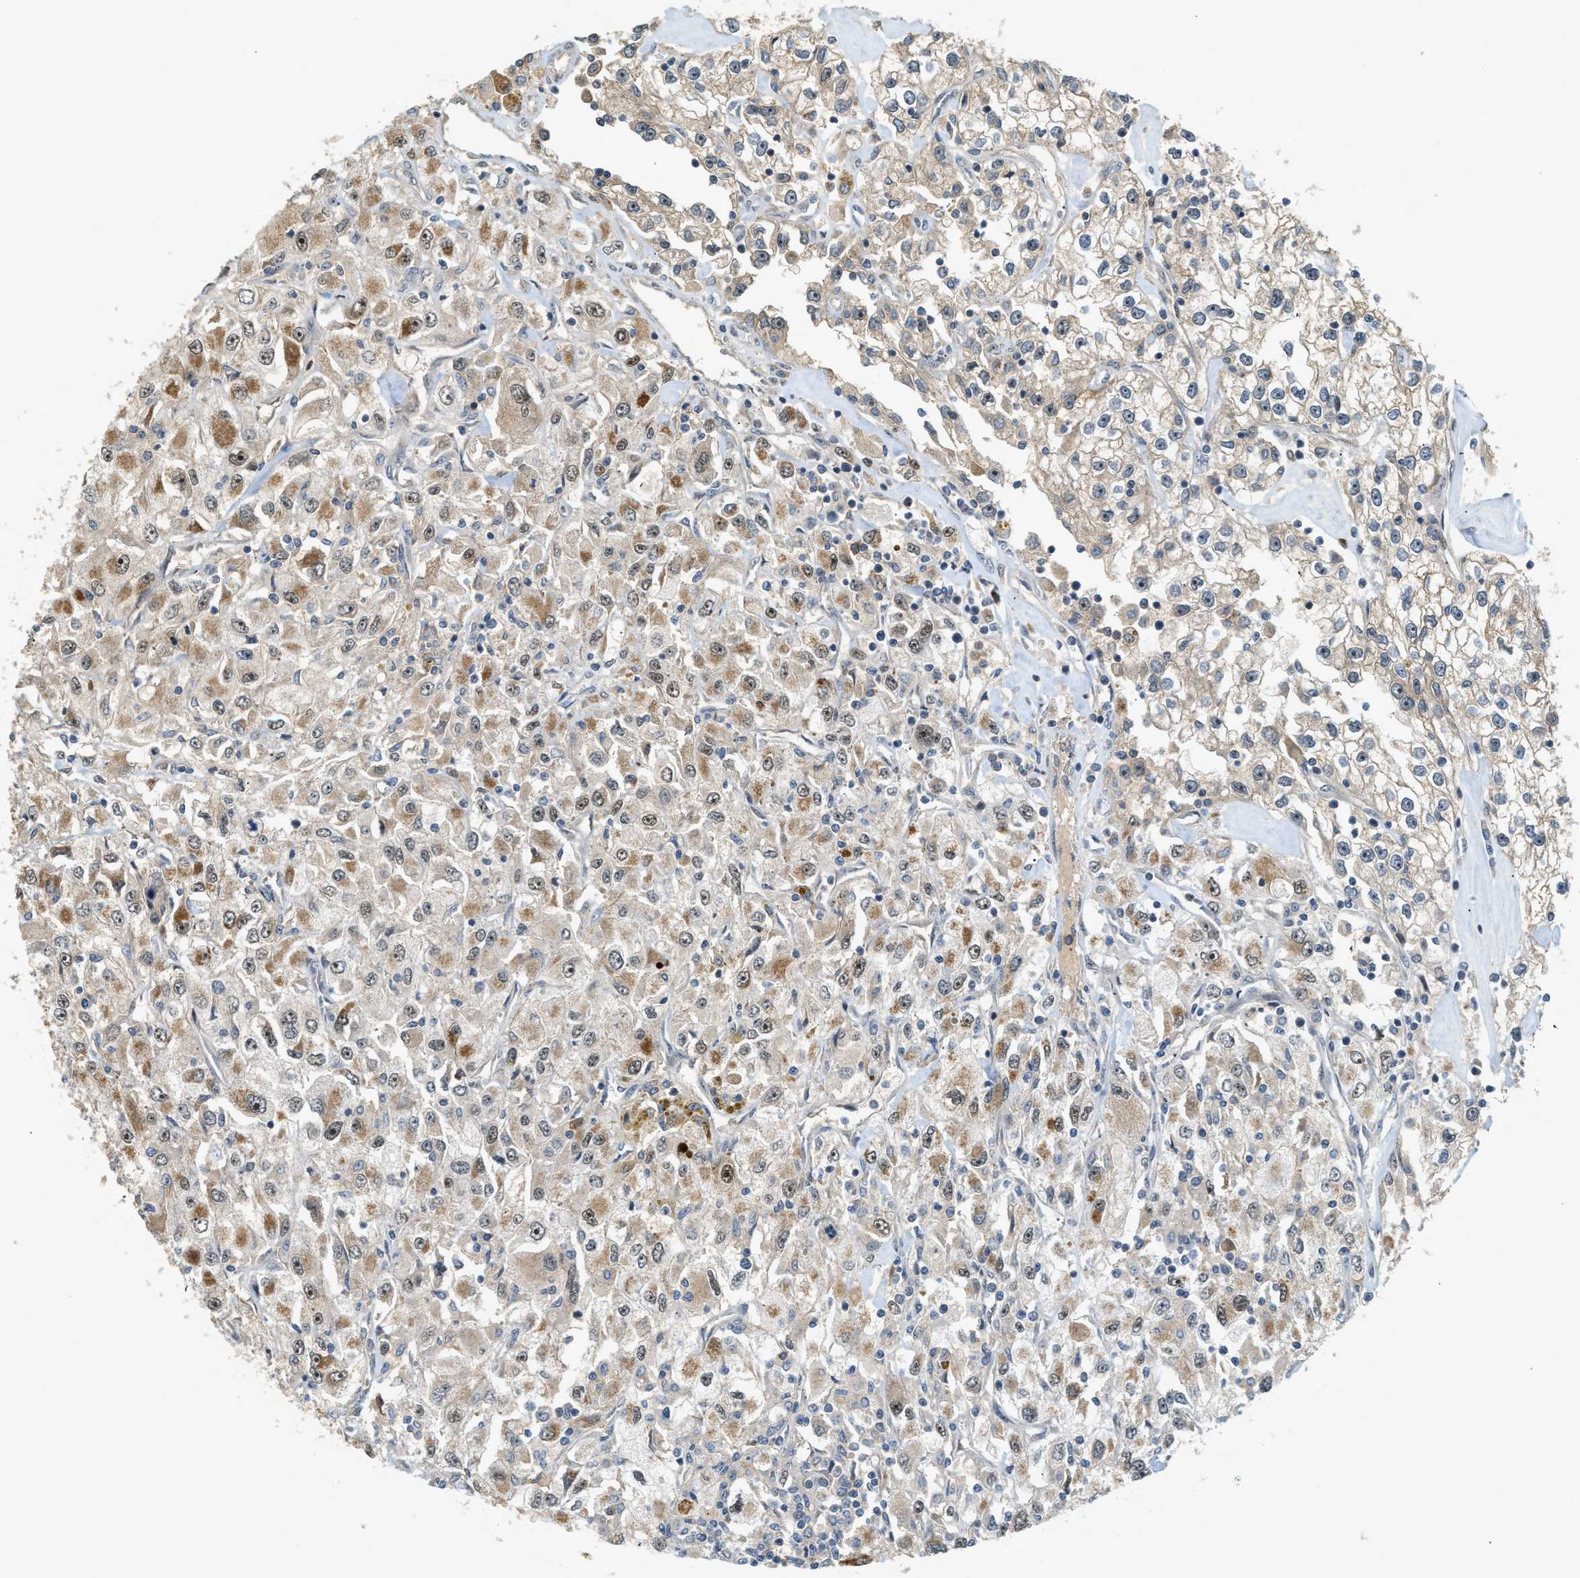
{"staining": {"intensity": "moderate", "quantity": "25%-75%", "location": "cytoplasmic/membranous"}, "tissue": "renal cancer", "cell_type": "Tumor cells", "image_type": "cancer", "snomed": [{"axis": "morphology", "description": "Adenocarcinoma, NOS"}, {"axis": "topography", "description": "Kidney"}], "caption": "A brown stain labels moderate cytoplasmic/membranous expression of a protein in adenocarcinoma (renal) tumor cells.", "gene": "TRAPPC14", "patient": {"sex": "female", "age": 52}}